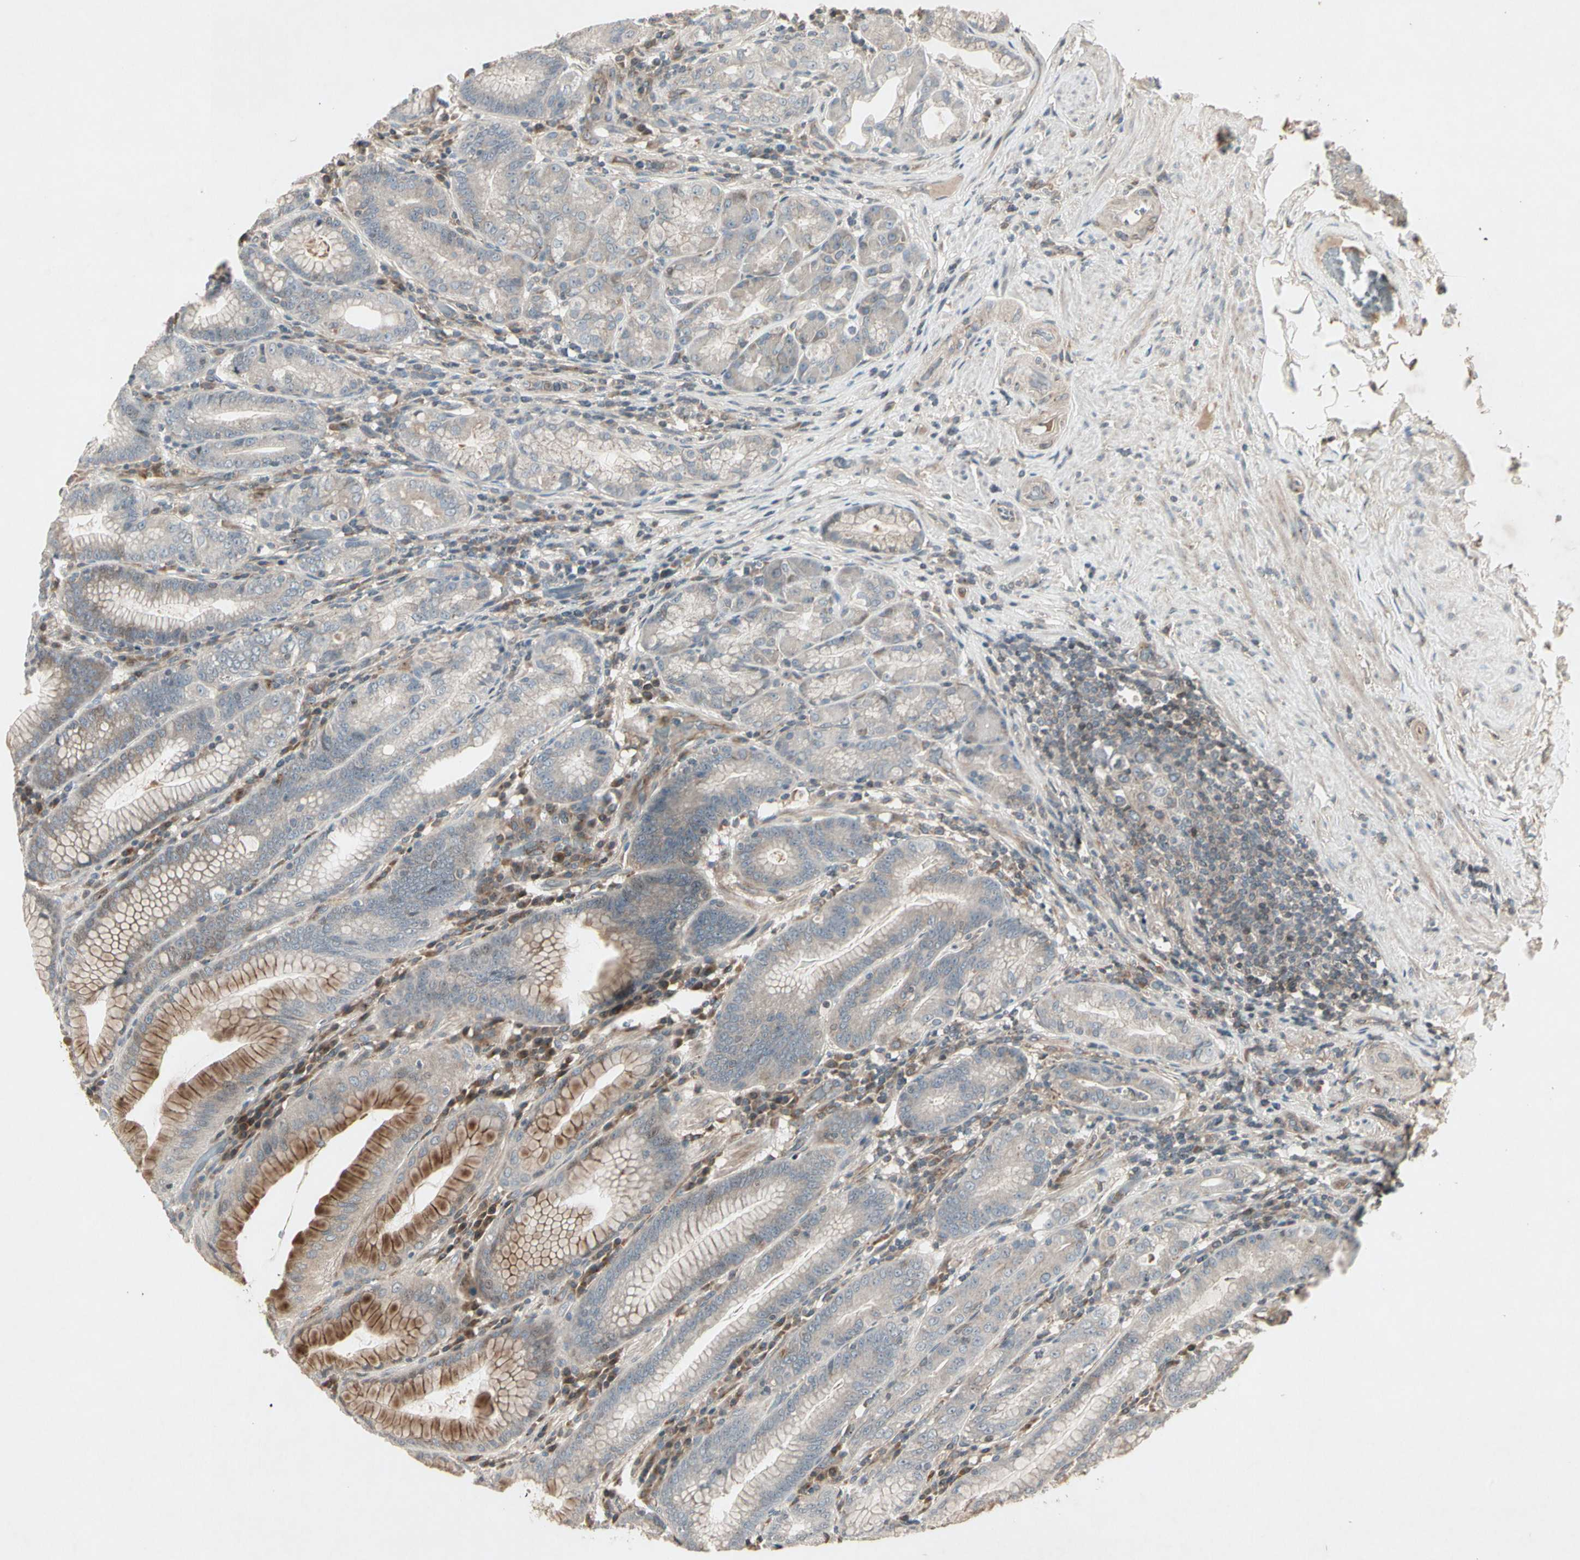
{"staining": {"intensity": "moderate", "quantity": "25%-75%", "location": "cytoplasmic/membranous"}, "tissue": "stomach", "cell_type": "Glandular cells", "image_type": "normal", "snomed": [{"axis": "morphology", "description": "Normal tissue, NOS"}, {"axis": "topography", "description": "Stomach, lower"}], "caption": "Protein staining of normal stomach demonstrates moderate cytoplasmic/membranous positivity in approximately 25%-75% of glandular cells. (IHC, brightfield microscopy, high magnification).", "gene": "TEK", "patient": {"sex": "female", "age": 76}}